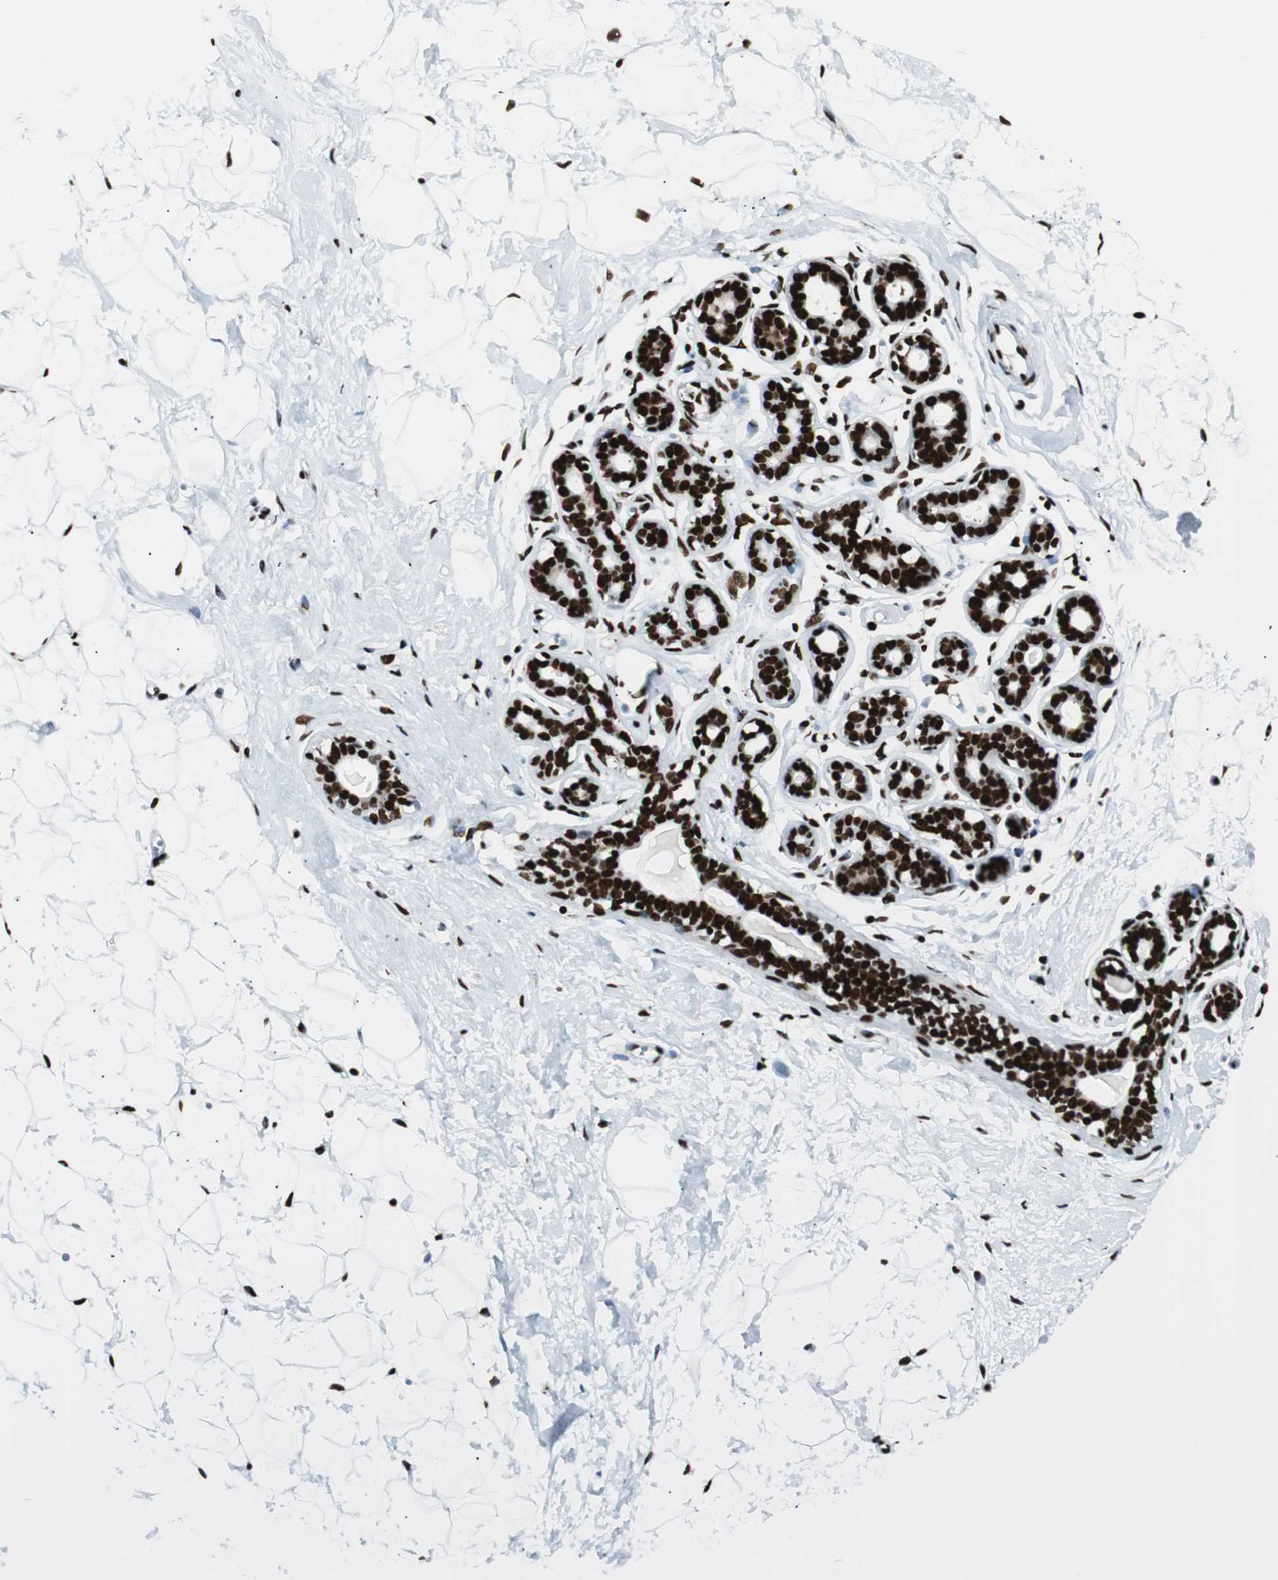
{"staining": {"intensity": "strong", "quantity": ">75%", "location": "nuclear"}, "tissue": "breast", "cell_type": "Adipocytes", "image_type": "normal", "snomed": [{"axis": "morphology", "description": "Normal tissue, NOS"}, {"axis": "topography", "description": "Breast"}], "caption": "This micrograph exhibits immunohistochemistry (IHC) staining of normal human breast, with high strong nuclear staining in approximately >75% of adipocytes.", "gene": "NCL", "patient": {"sex": "female", "age": 23}}